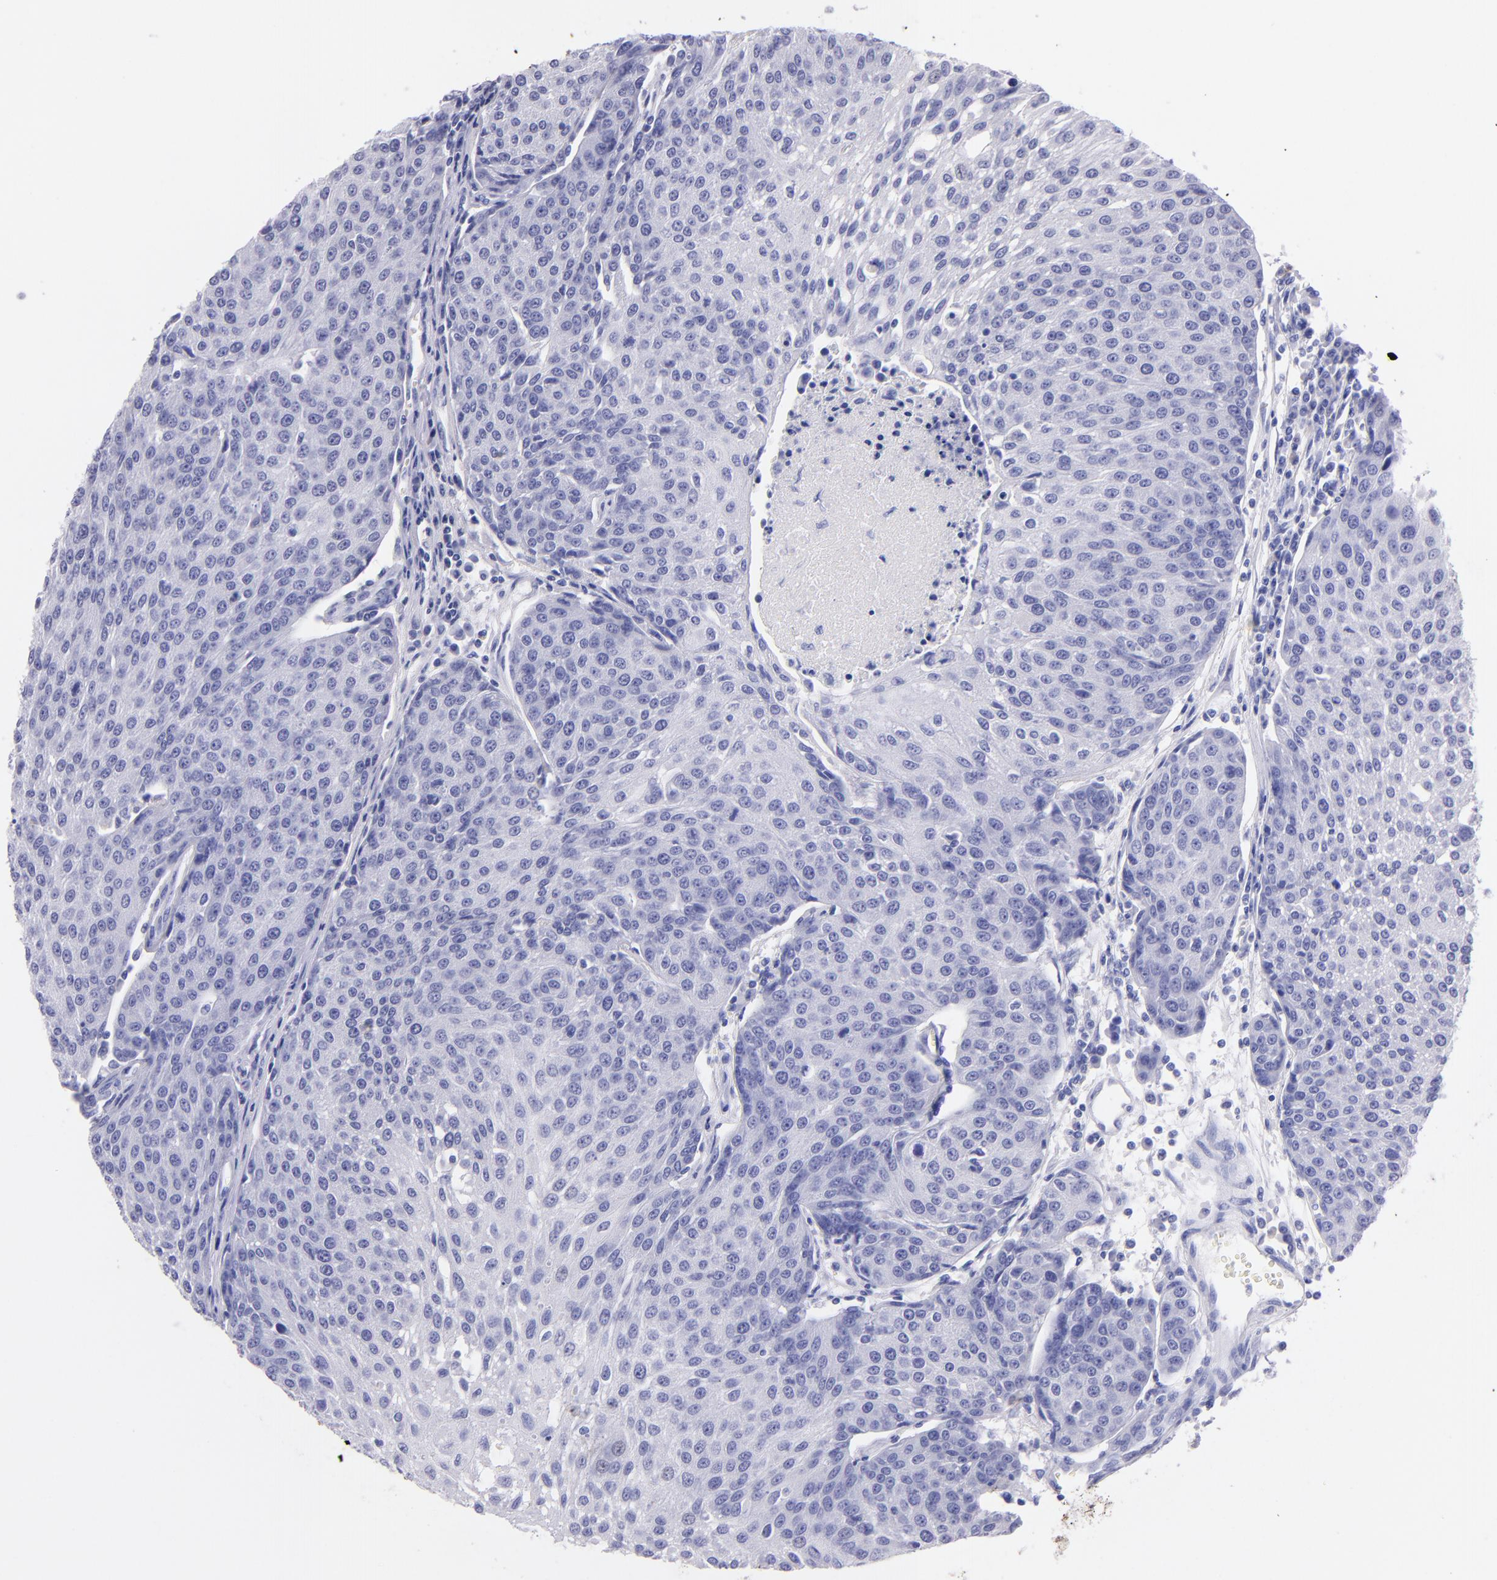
{"staining": {"intensity": "negative", "quantity": "none", "location": "none"}, "tissue": "urothelial cancer", "cell_type": "Tumor cells", "image_type": "cancer", "snomed": [{"axis": "morphology", "description": "Urothelial carcinoma, High grade"}, {"axis": "topography", "description": "Urinary bladder"}], "caption": "Tumor cells show no significant staining in urothelial cancer.", "gene": "UCHL1", "patient": {"sex": "female", "age": 85}}